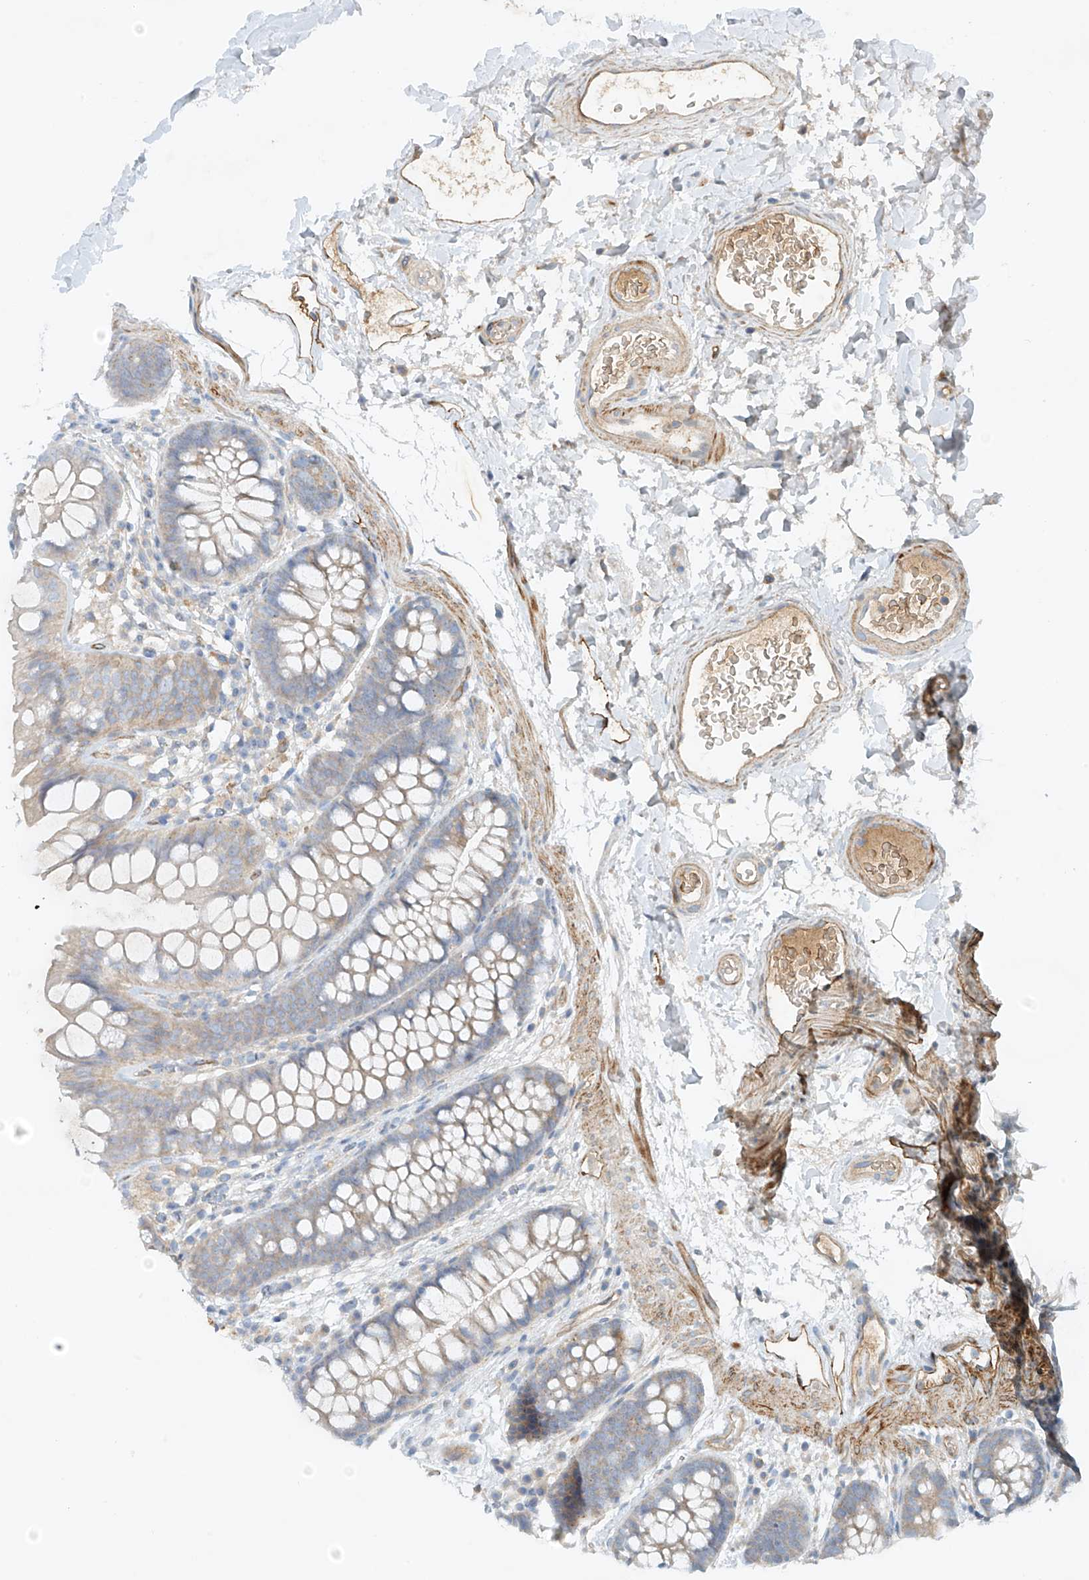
{"staining": {"intensity": "weak", "quantity": "25%-75%", "location": "cytoplasmic/membranous"}, "tissue": "colon", "cell_type": "Endothelial cells", "image_type": "normal", "snomed": [{"axis": "morphology", "description": "Normal tissue, NOS"}, {"axis": "topography", "description": "Colon"}], "caption": "Colon stained with DAB (3,3'-diaminobenzidine) IHC exhibits low levels of weak cytoplasmic/membranous staining in approximately 25%-75% of endothelial cells.", "gene": "ENSG00000266202", "patient": {"sex": "female", "age": 62}}